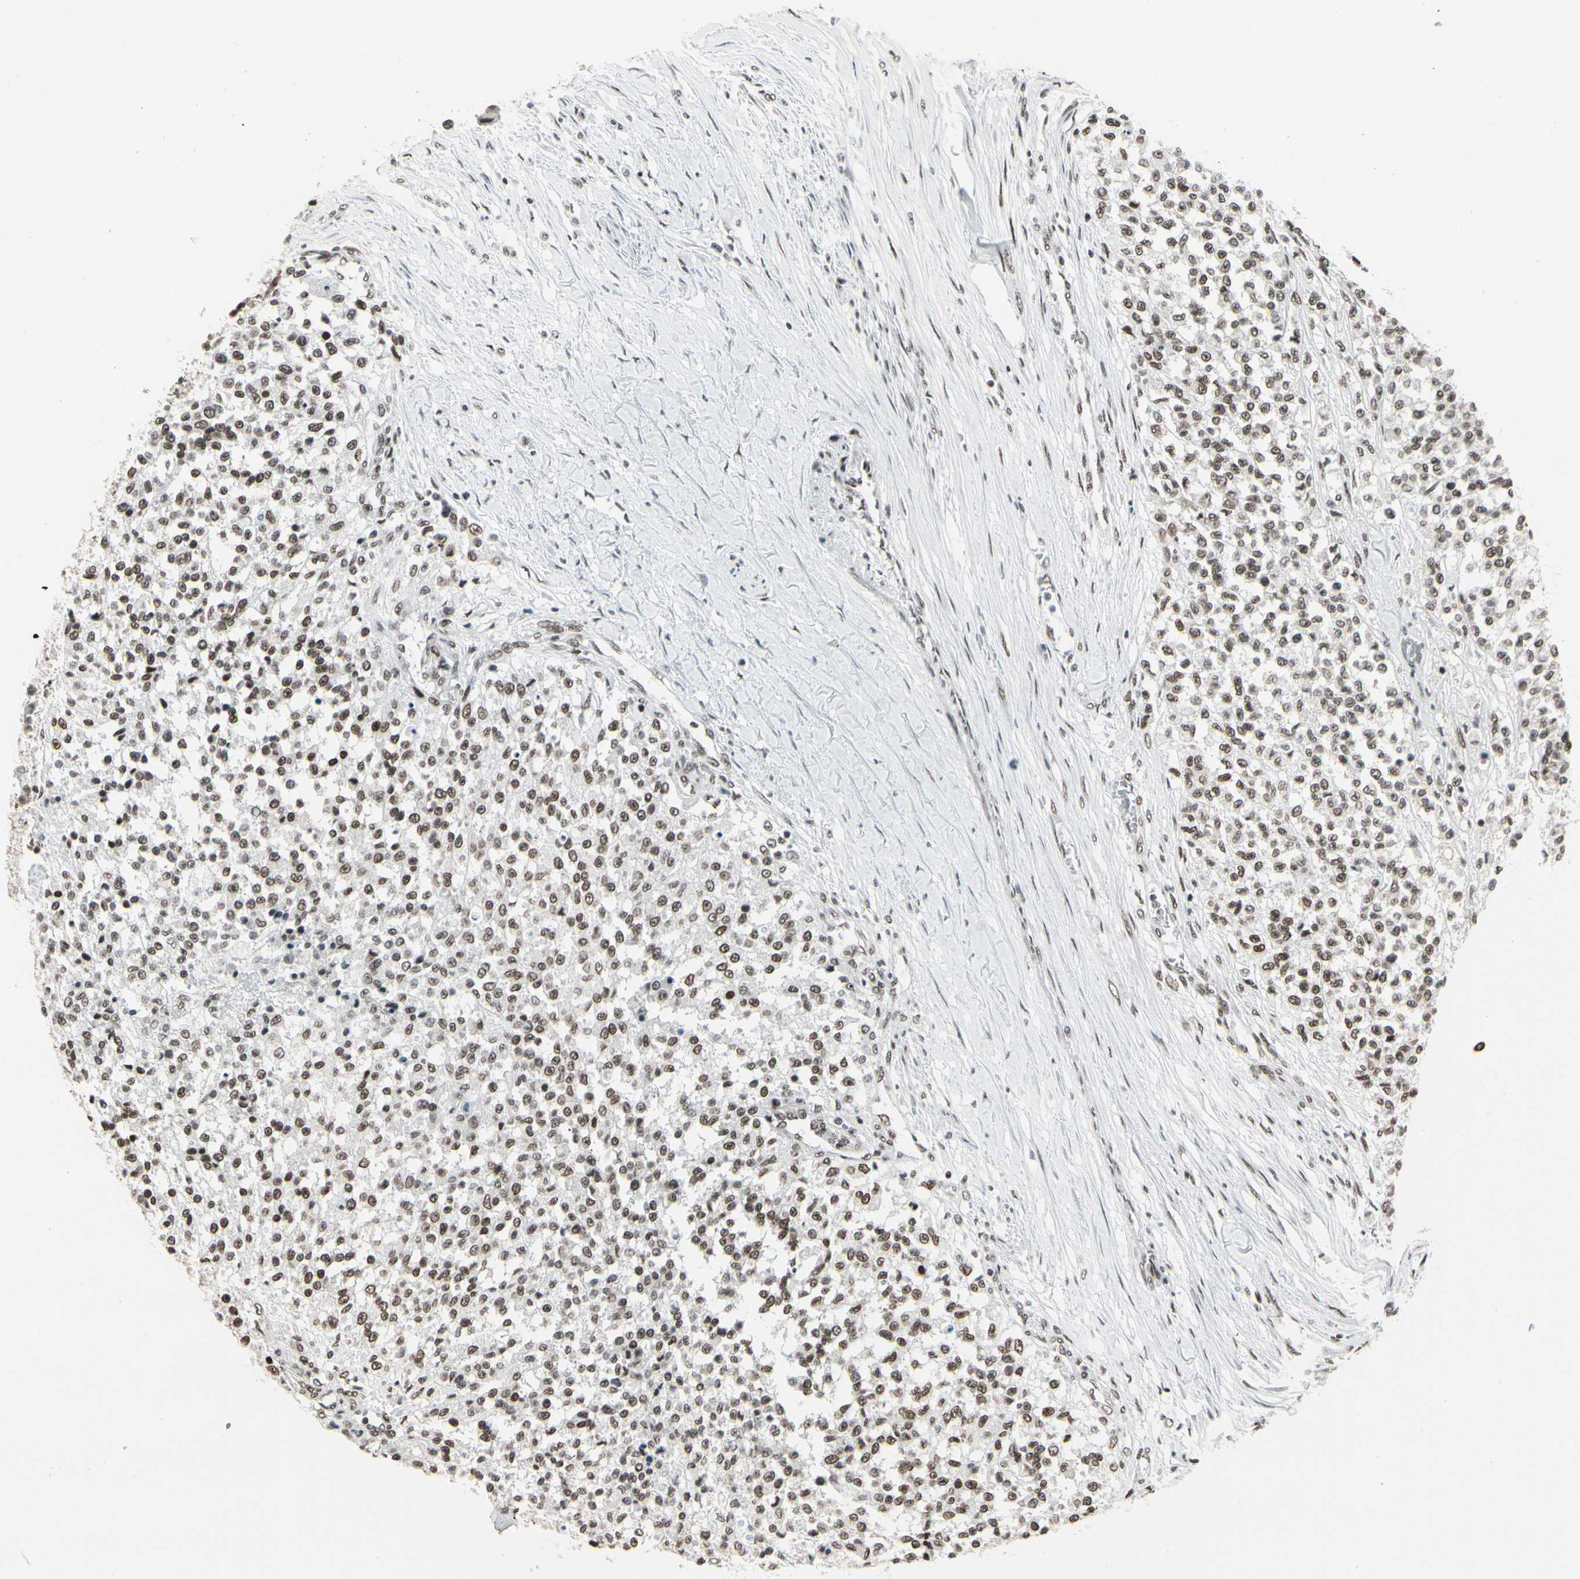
{"staining": {"intensity": "moderate", "quantity": ">75%", "location": "nuclear"}, "tissue": "testis cancer", "cell_type": "Tumor cells", "image_type": "cancer", "snomed": [{"axis": "morphology", "description": "Seminoma, NOS"}, {"axis": "topography", "description": "Testis"}], "caption": "A medium amount of moderate nuclear positivity is appreciated in approximately >75% of tumor cells in seminoma (testis) tissue. (DAB (3,3'-diaminobenzidine) IHC, brown staining for protein, blue staining for nuclei).", "gene": "HMG20A", "patient": {"sex": "male", "age": 59}}